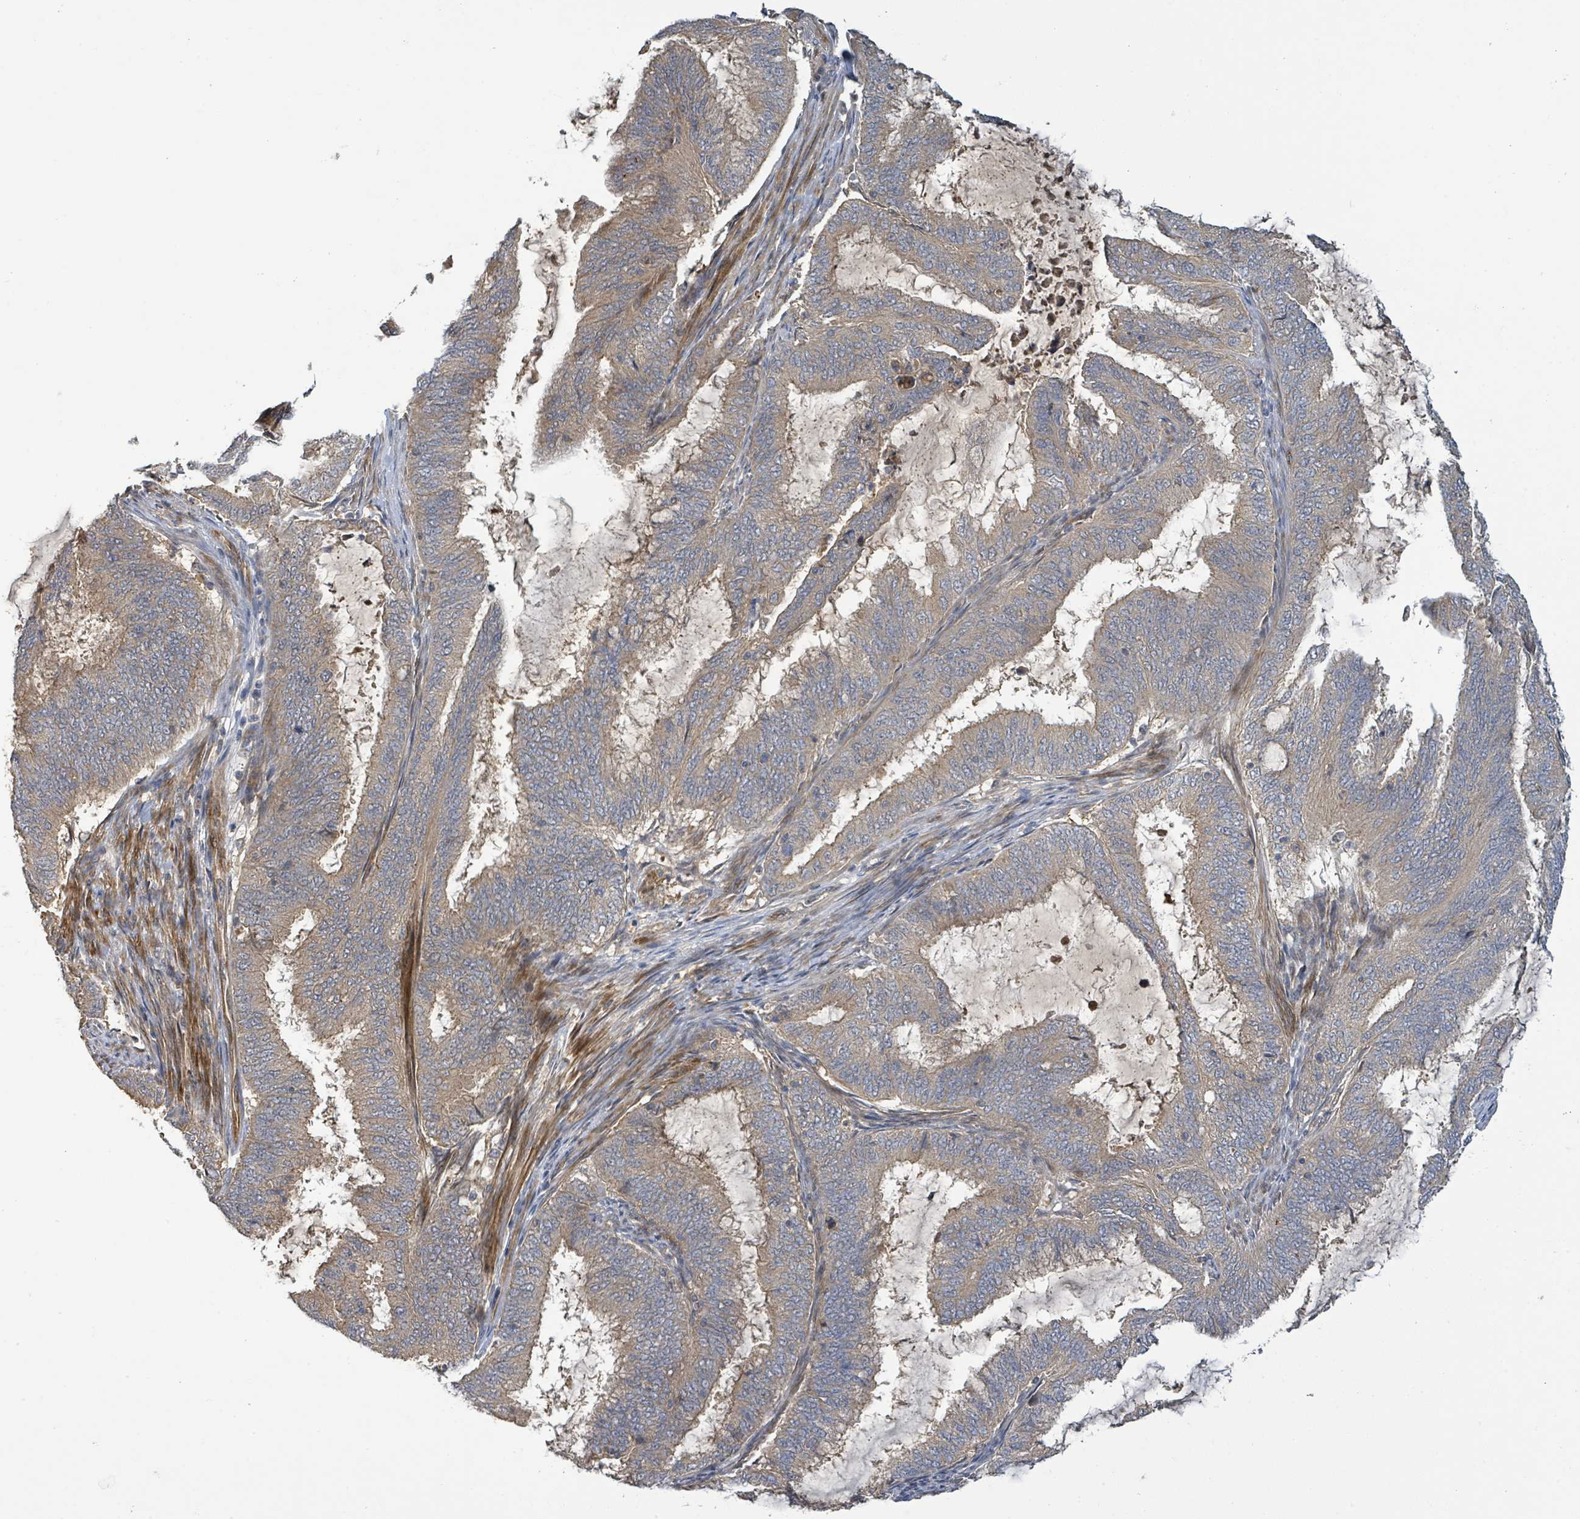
{"staining": {"intensity": "weak", "quantity": ">75%", "location": "cytoplasmic/membranous"}, "tissue": "endometrial cancer", "cell_type": "Tumor cells", "image_type": "cancer", "snomed": [{"axis": "morphology", "description": "Adenocarcinoma, NOS"}, {"axis": "topography", "description": "Endometrium"}], "caption": "This micrograph displays immunohistochemistry staining of adenocarcinoma (endometrial), with low weak cytoplasmic/membranous positivity in about >75% of tumor cells.", "gene": "STARD4", "patient": {"sex": "female", "age": 51}}